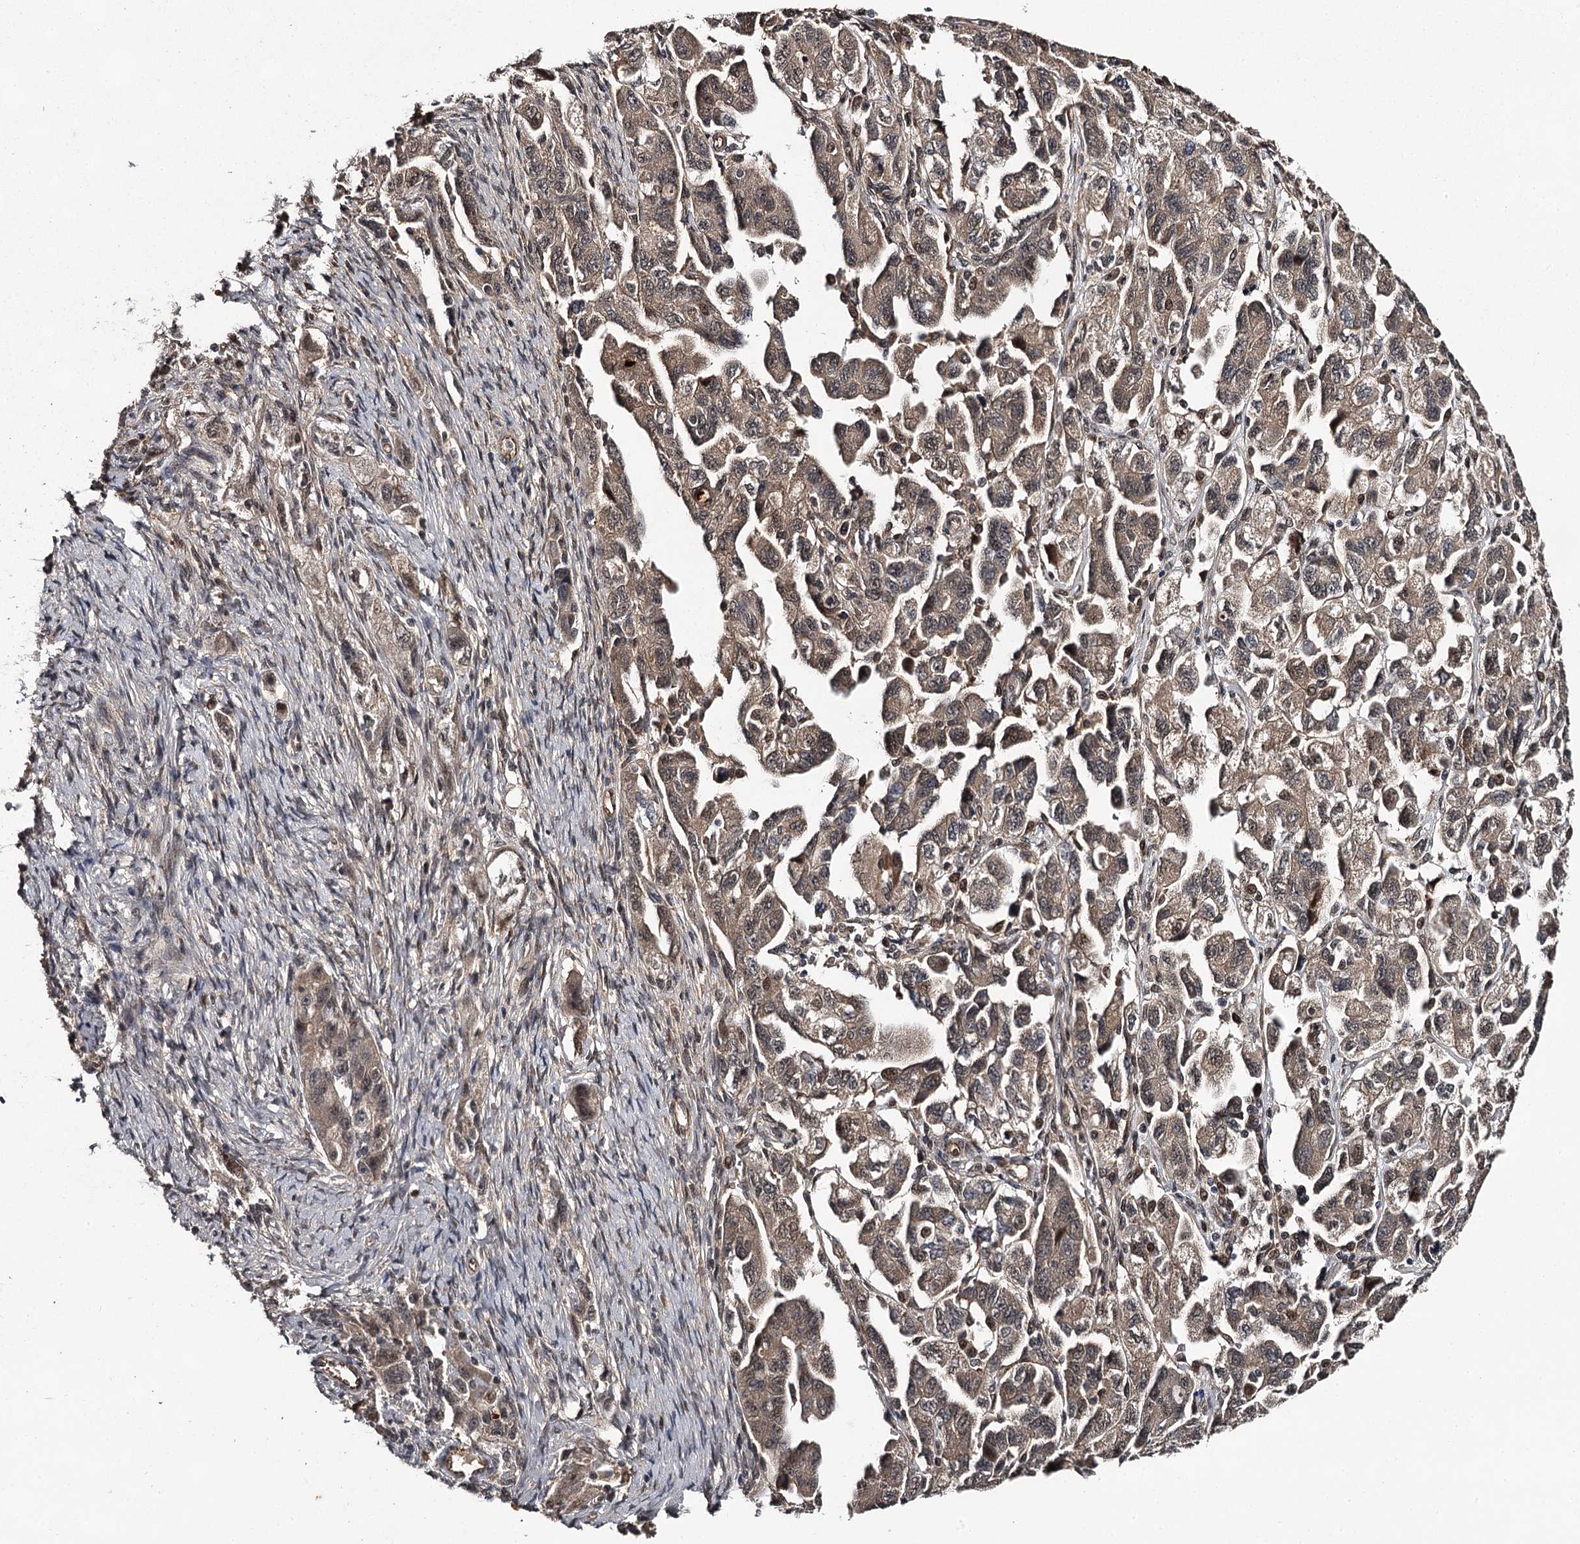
{"staining": {"intensity": "weak", "quantity": ">75%", "location": "cytoplasmic/membranous"}, "tissue": "ovarian cancer", "cell_type": "Tumor cells", "image_type": "cancer", "snomed": [{"axis": "morphology", "description": "Carcinoma, NOS"}, {"axis": "morphology", "description": "Cystadenocarcinoma, serous, NOS"}, {"axis": "topography", "description": "Ovary"}], "caption": "Immunohistochemistry photomicrograph of neoplastic tissue: ovarian cancer stained using immunohistochemistry (IHC) reveals low levels of weak protein expression localized specifically in the cytoplasmic/membranous of tumor cells, appearing as a cytoplasmic/membranous brown color.", "gene": "MAML3", "patient": {"sex": "female", "age": 69}}